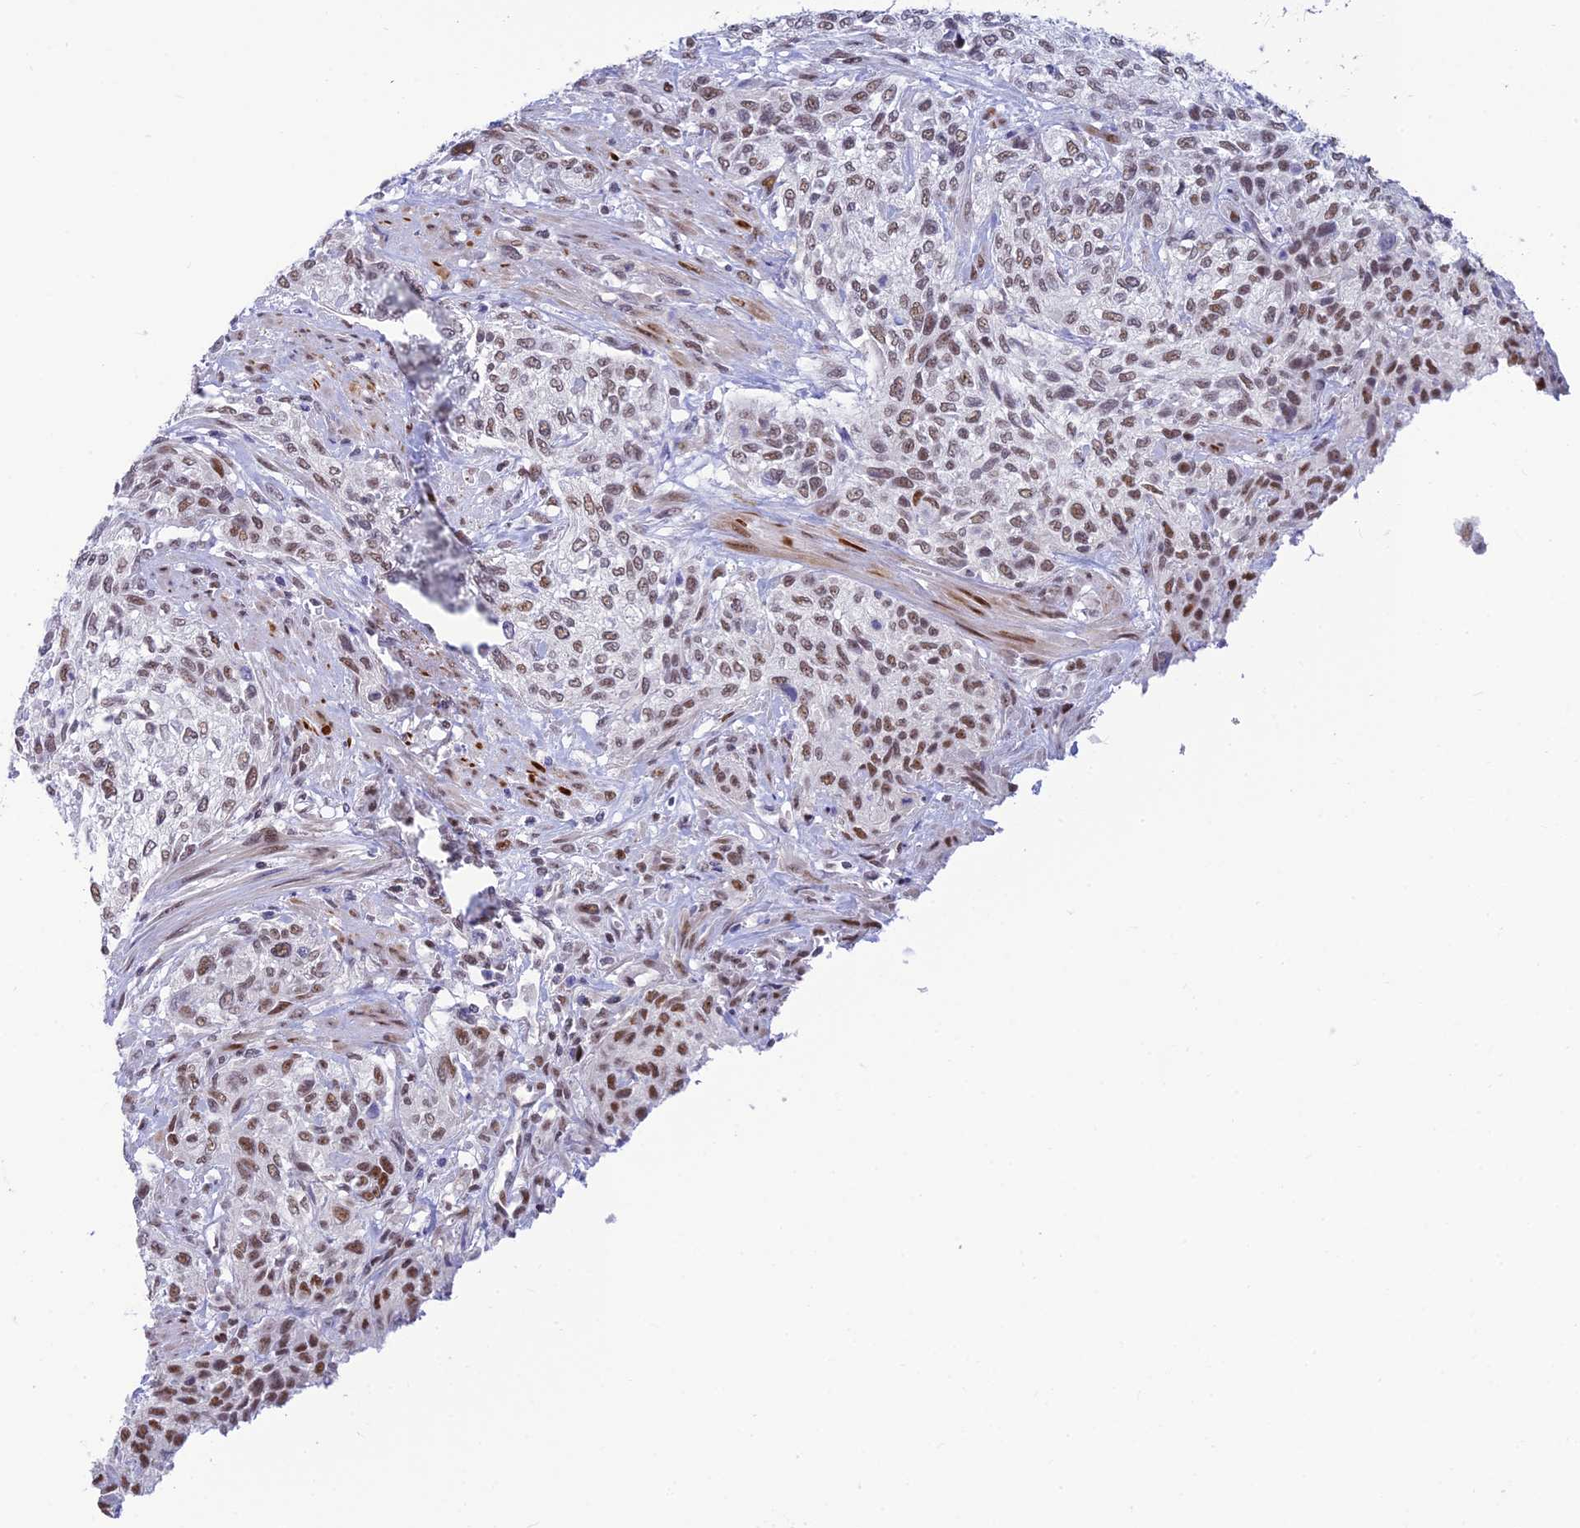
{"staining": {"intensity": "moderate", "quantity": "25%-75%", "location": "nuclear"}, "tissue": "urothelial cancer", "cell_type": "Tumor cells", "image_type": "cancer", "snomed": [{"axis": "morphology", "description": "Normal tissue, NOS"}, {"axis": "morphology", "description": "Urothelial carcinoma, NOS"}, {"axis": "topography", "description": "Urinary bladder"}, {"axis": "topography", "description": "Peripheral nerve tissue"}], "caption": "Protein expression analysis of human transitional cell carcinoma reveals moderate nuclear staining in approximately 25%-75% of tumor cells.", "gene": "CLK4", "patient": {"sex": "male", "age": 35}}